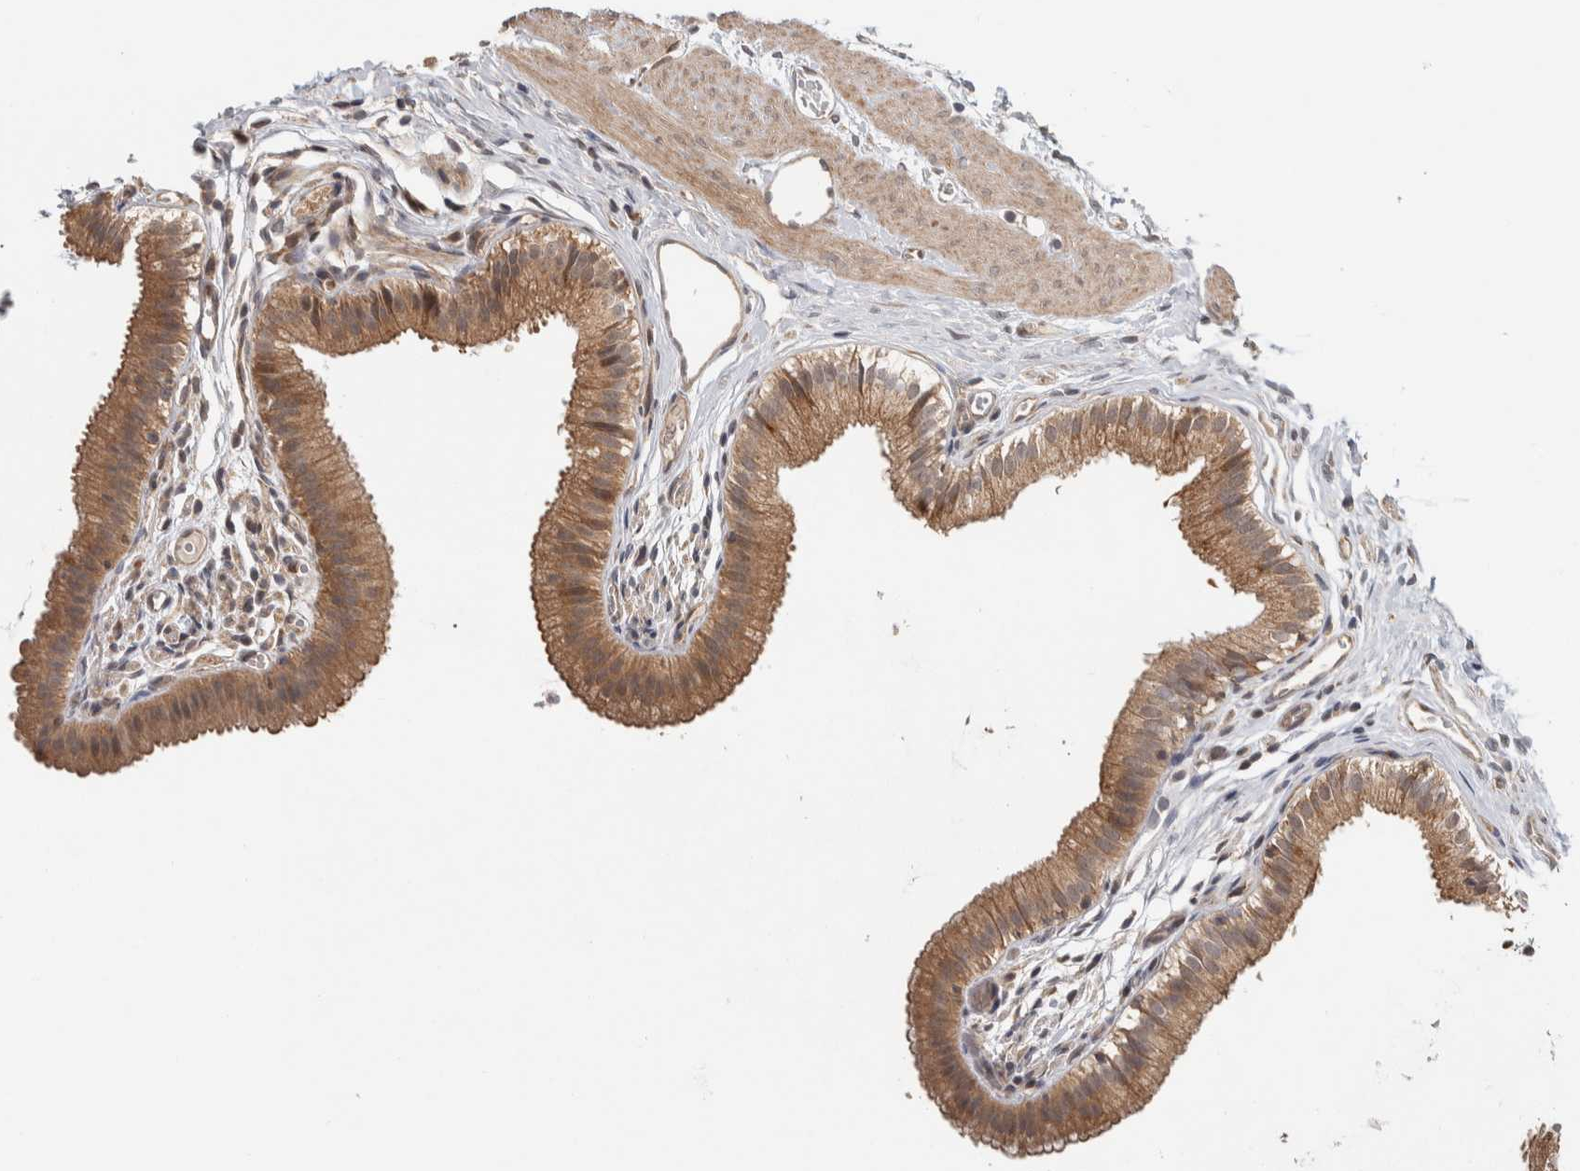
{"staining": {"intensity": "moderate", "quantity": ">75%", "location": "cytoplasmic/membranous,nuclear"}, "tissue": "gallbladder", "cell_type": "Glandular cells", "image_type": "normal", "snomed": [{"axis": "morphology", "description": "Normal tissue, NOS"}, {"axis": "topography", "description": "Gallbladder"}], "caption": "High-magnification brightfield microscopy of benign gallbladder stained with DAB (brown) and counterstained with hematoxylin (blue). glandular cells exhibit moderate cytoplasmic/membranous,nuclear expression is seen in about>75% of cells. The staining is performed using DAB brown chromogen to label protein expression. The nuclei are counter-stained blue using hematoxylin.", "gene": "TBC1D31", "patient": {"sex": "female", "age": 26}}